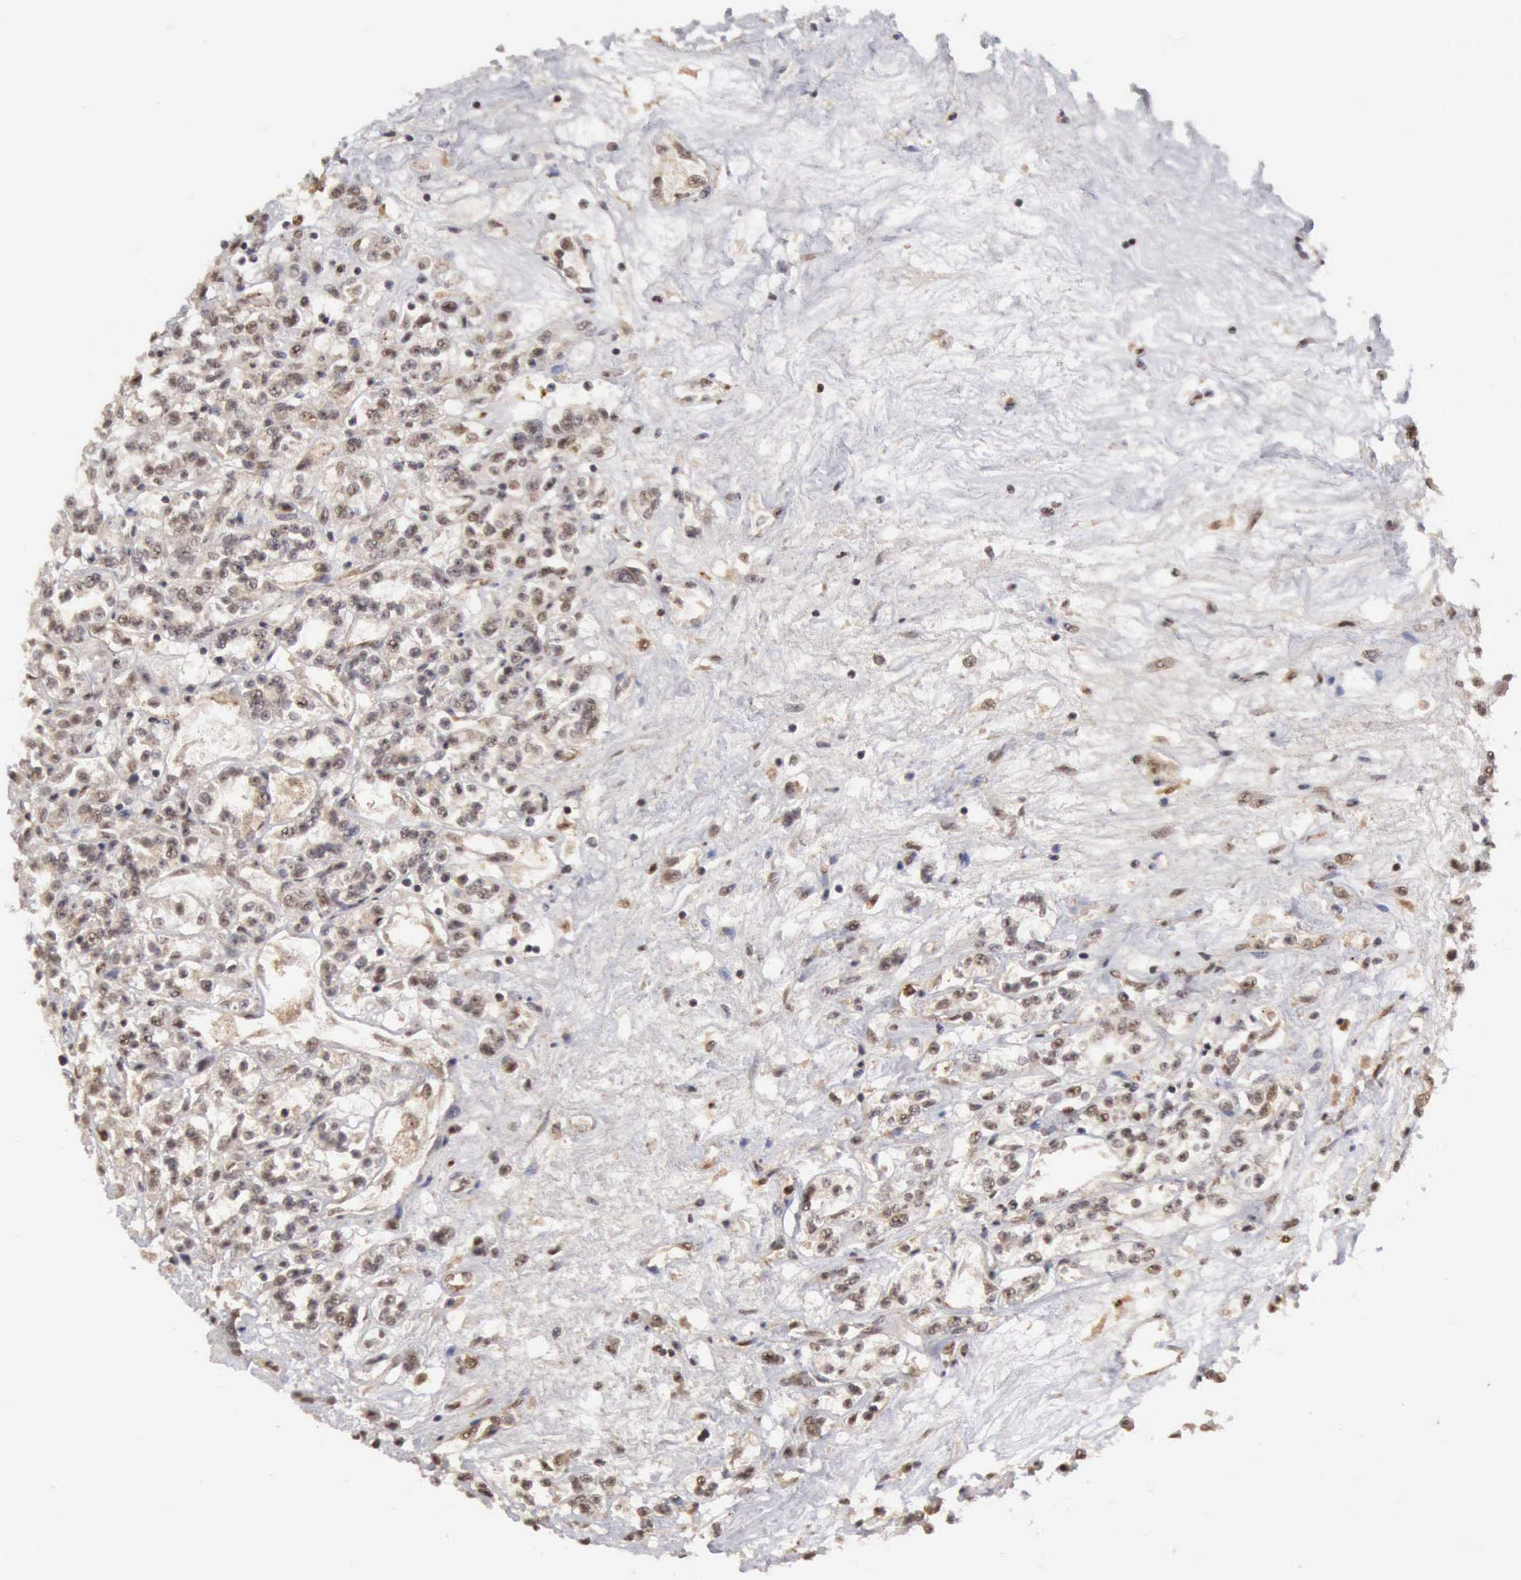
{"staining": {"intensity": "weak", "quantity": ">75%", "location": "cytoplasmic/membranous"}, "tissue": "renal cancer", "cell_type": "Tumor cells", "image_type": "cancer", "snomed": [{"axis": "morphology", "description": "Adenocarcinoma, NOS"}, {"axis": "topography", "description": "Kidney"}], "caption": "Human adenocarcinoma (renal) stained with a protein marker displays weak staining in tumor cells.", "gene": "CDKN2A", "patient": {"sex": "female", "age": 76}}